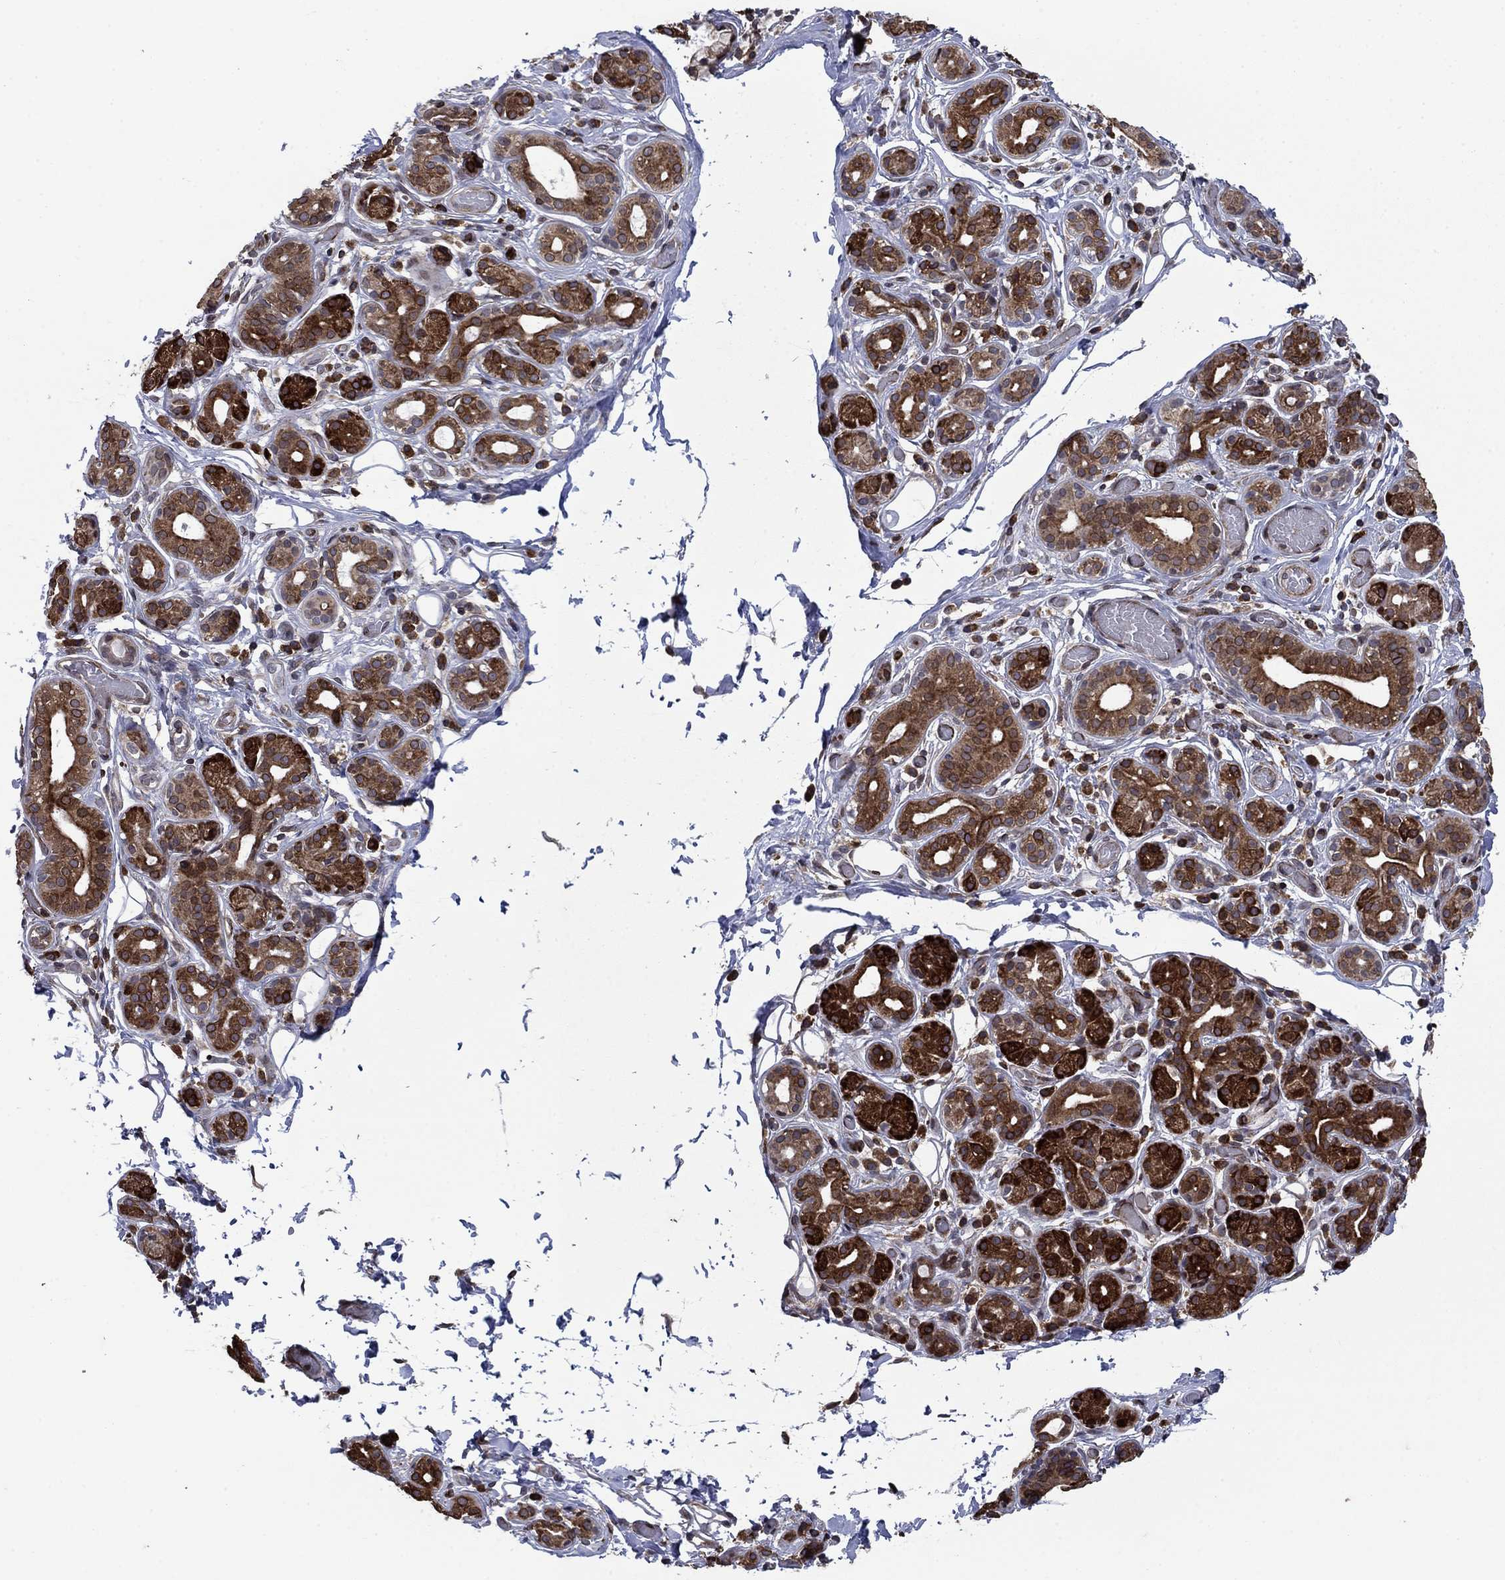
{"staining": {"intensity": "strong", "quantity": ">75%", "location": "cytoplasmic/membranous"}, "tissue": "salivary gland", "cell_type": "Glandular cells", "image_type": "normal", "snomed": [{"axis": "morphology", "description": "Normal tissue, NOS"}, {"axis": "topography", "description": "Salivary gland"}, {"axis": "topography", "description": "Peripheral nerve tissue"}], "caption": "This histopathology image reveals immunohistochemistry (IHC) staining of unremarkable salivary gland, with high strong cytoplasmic/membranous staining in about >75% of glandular cells.", "gene": "DHRS7", "patient": {"sex": "male", "age": 71}}